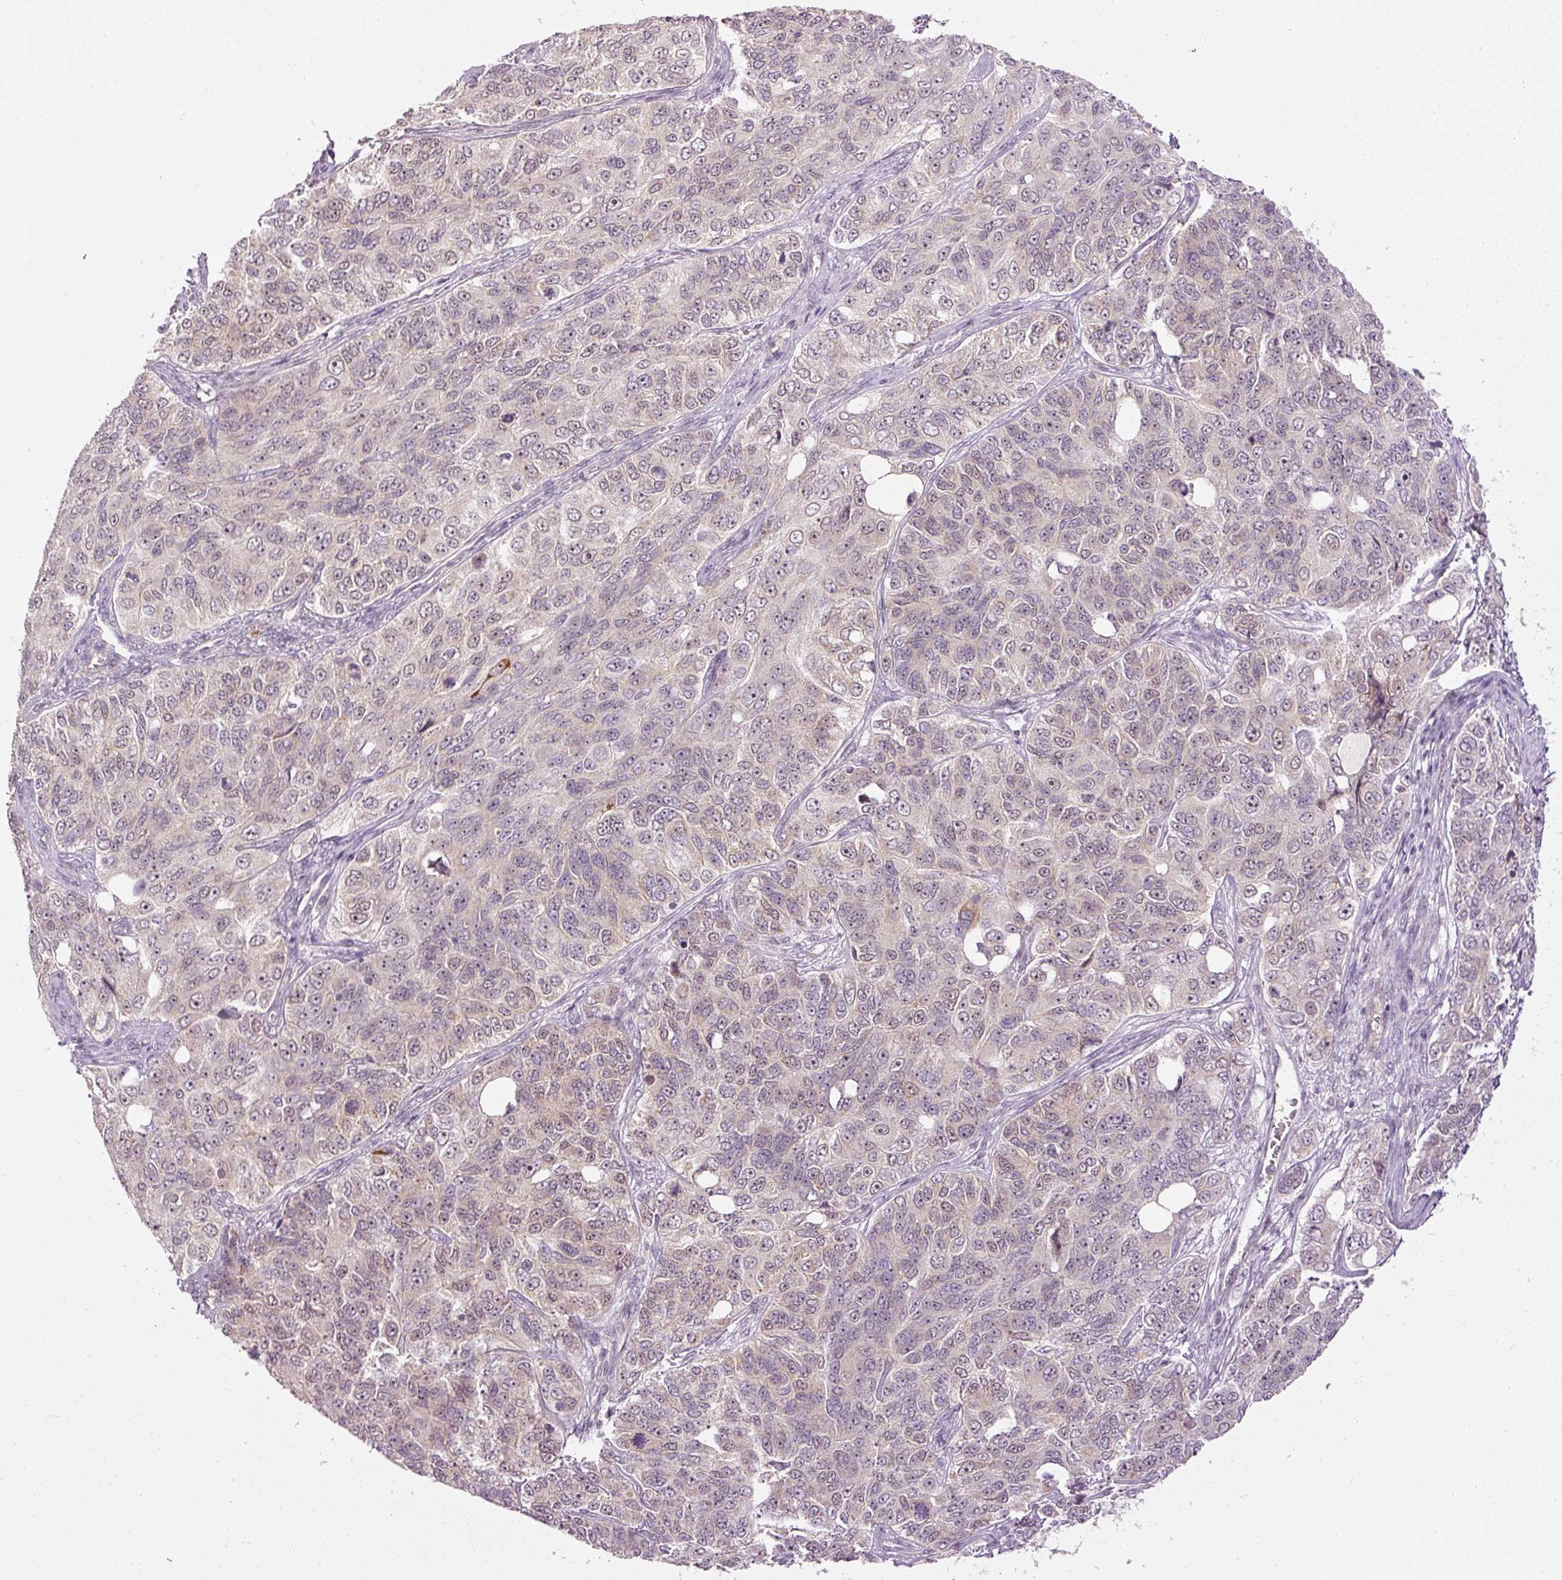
{"staining": {"intensity": "weak", "quantity": "<25%", "location": "cytoplasmic/membranous,nuclear"}, "tissue": "ovarian cancer", "cell_type": "Tumor cells", "image_type": "cancer", "snomed": [{"axis": "morphology", "description": "Carcinoma, endometroid"}, {"axis": "topography", "description": "Ovary"}], "caption": "This is an IHC image of human ovarian endometroid carcinoma. There is no staining in tumor cells.", "gene": "CDC20B", "patient": {"sex": "female", "age": 51}}